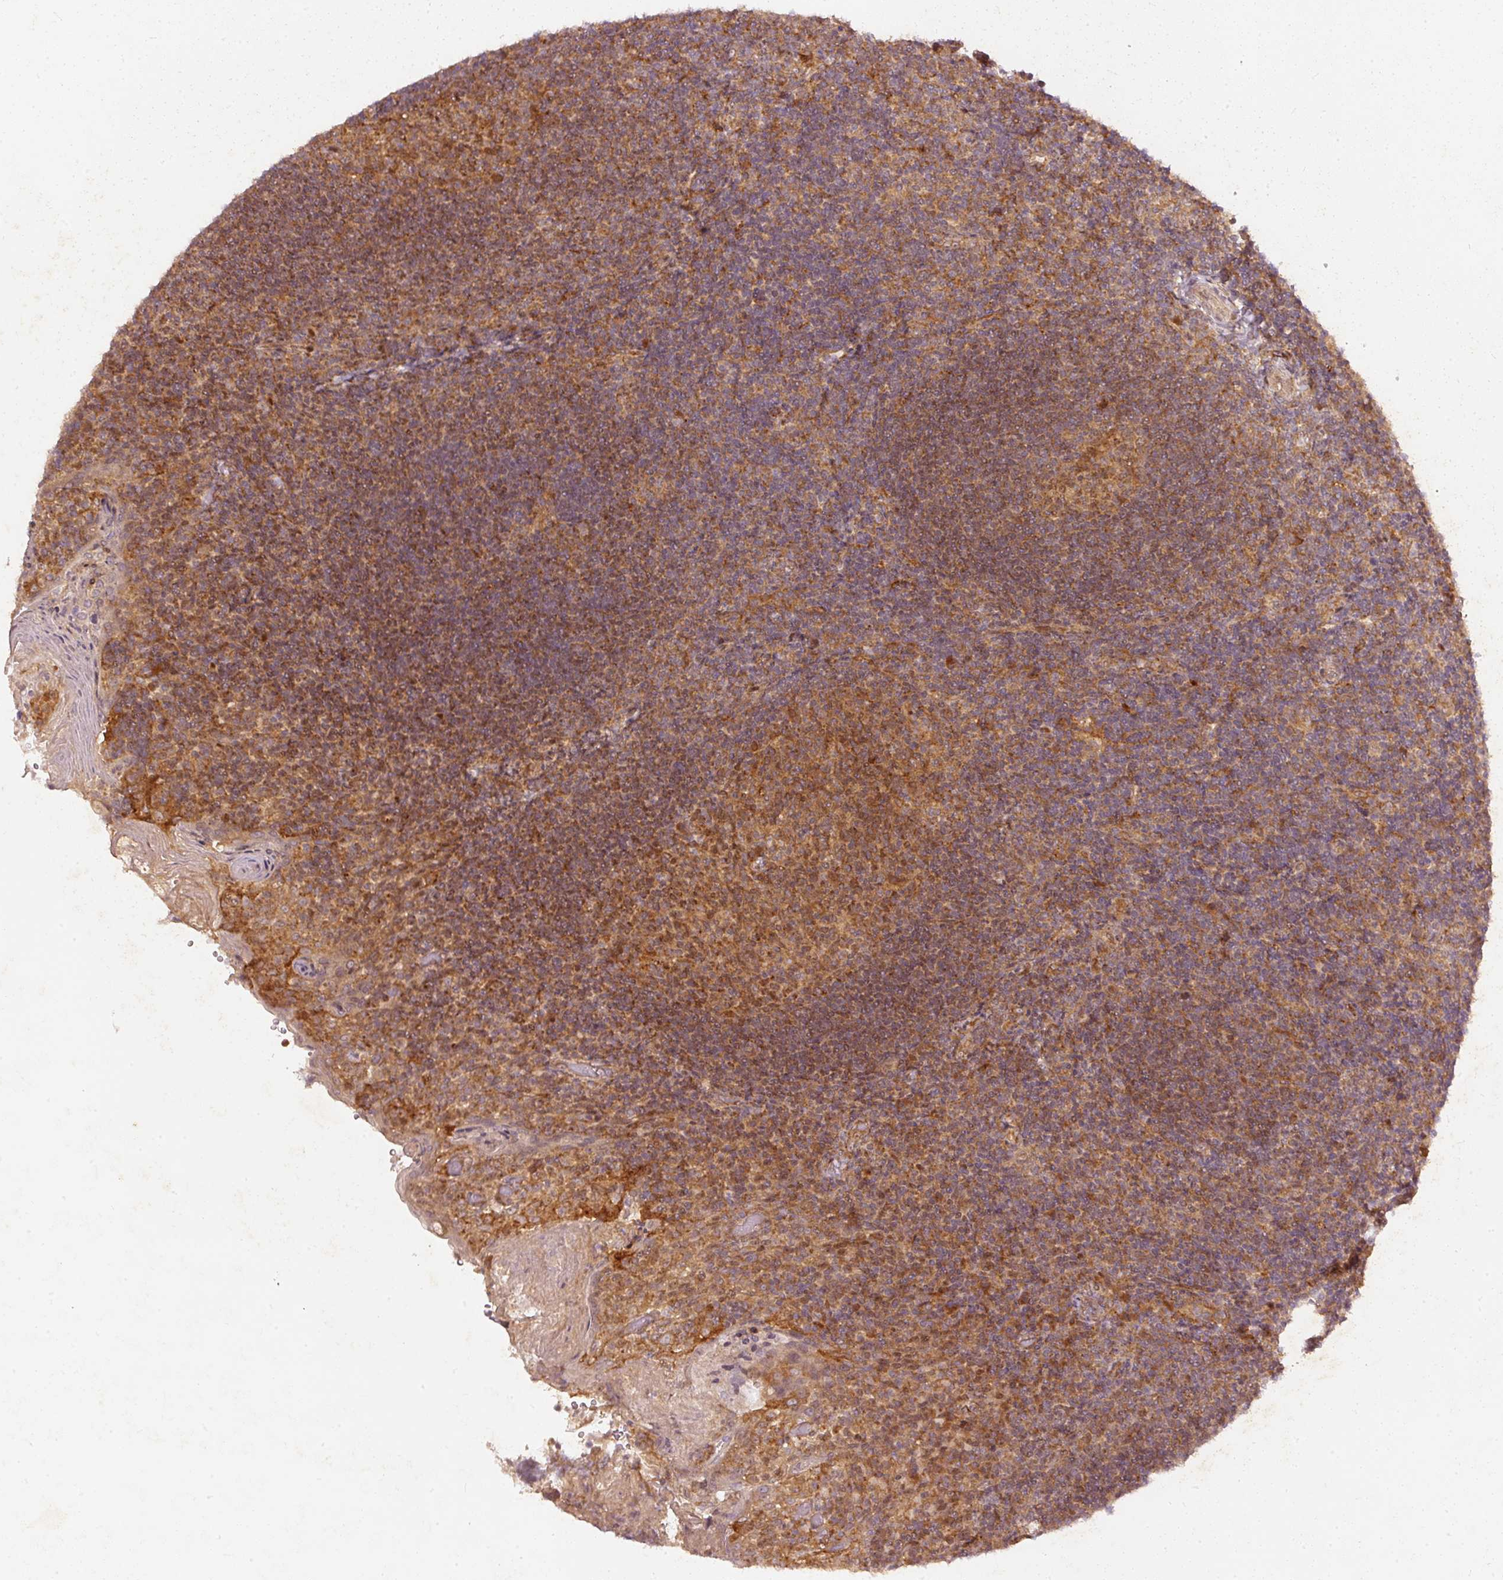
{"staining": {"intensity": "moderate", "quantity": ">75%", "location": "cytoplasmic/membranous,nuclear"}, "tissue": "tonsil", "cell_type": "Germinal center cells", "image_type": "normal", "snomed": [{"axis": "morphology", "description": "Normal tissue, NOS"}, {"axis": "topography", "description": "Tonsil"}], "caption": "Immunohistochemical staining of benign tonsil displays medium levels of moderate cytoplasmic/membranous,nuclear positivity in approximately >75% of germinal center cells. (DAB IHC with brightfield microscopy, high magnification).", "gene": "ZNF580", "patient": {"sex": "female", "age": 10}}